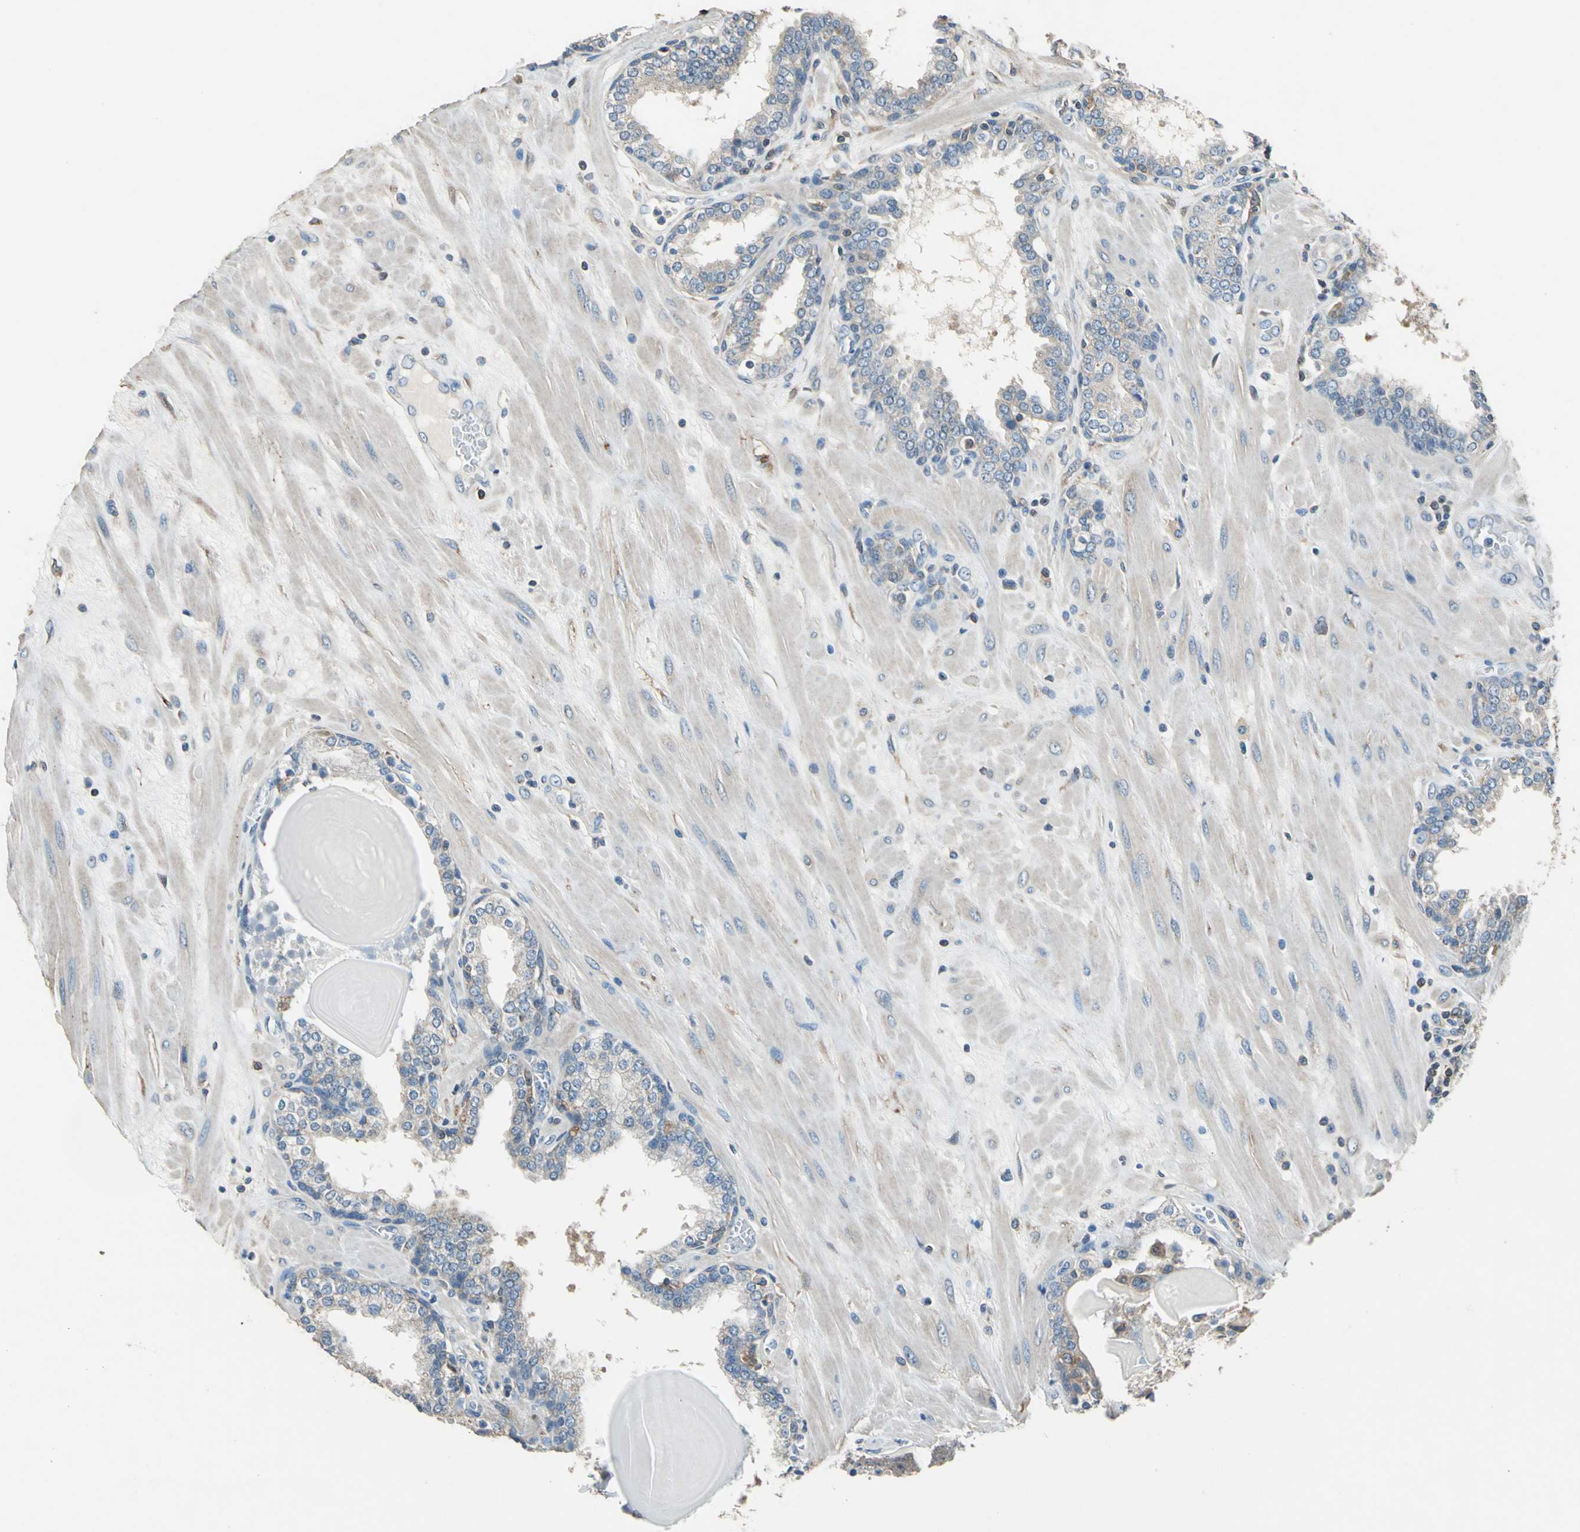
{"staining": {"intensity": "weak", "quantity": ">75%", "location": "cytoplasmic/membranous"}, "tissue": "prostate", "cell_type": "Glandular cells", "image_type": "normal", "snomed": [{"axis": "morphology", "description": "Normal tissue, NOS"}, {"axis": "topography", "description": "Prostate"}], "caption": "This is an image of IHC staining of unremarkable prostate, which shows weak positivity in the cytoplasmic/membranous of glandular cells.", "gene": "PRKCA", "patient": {"sex": "male", "age": 51}}